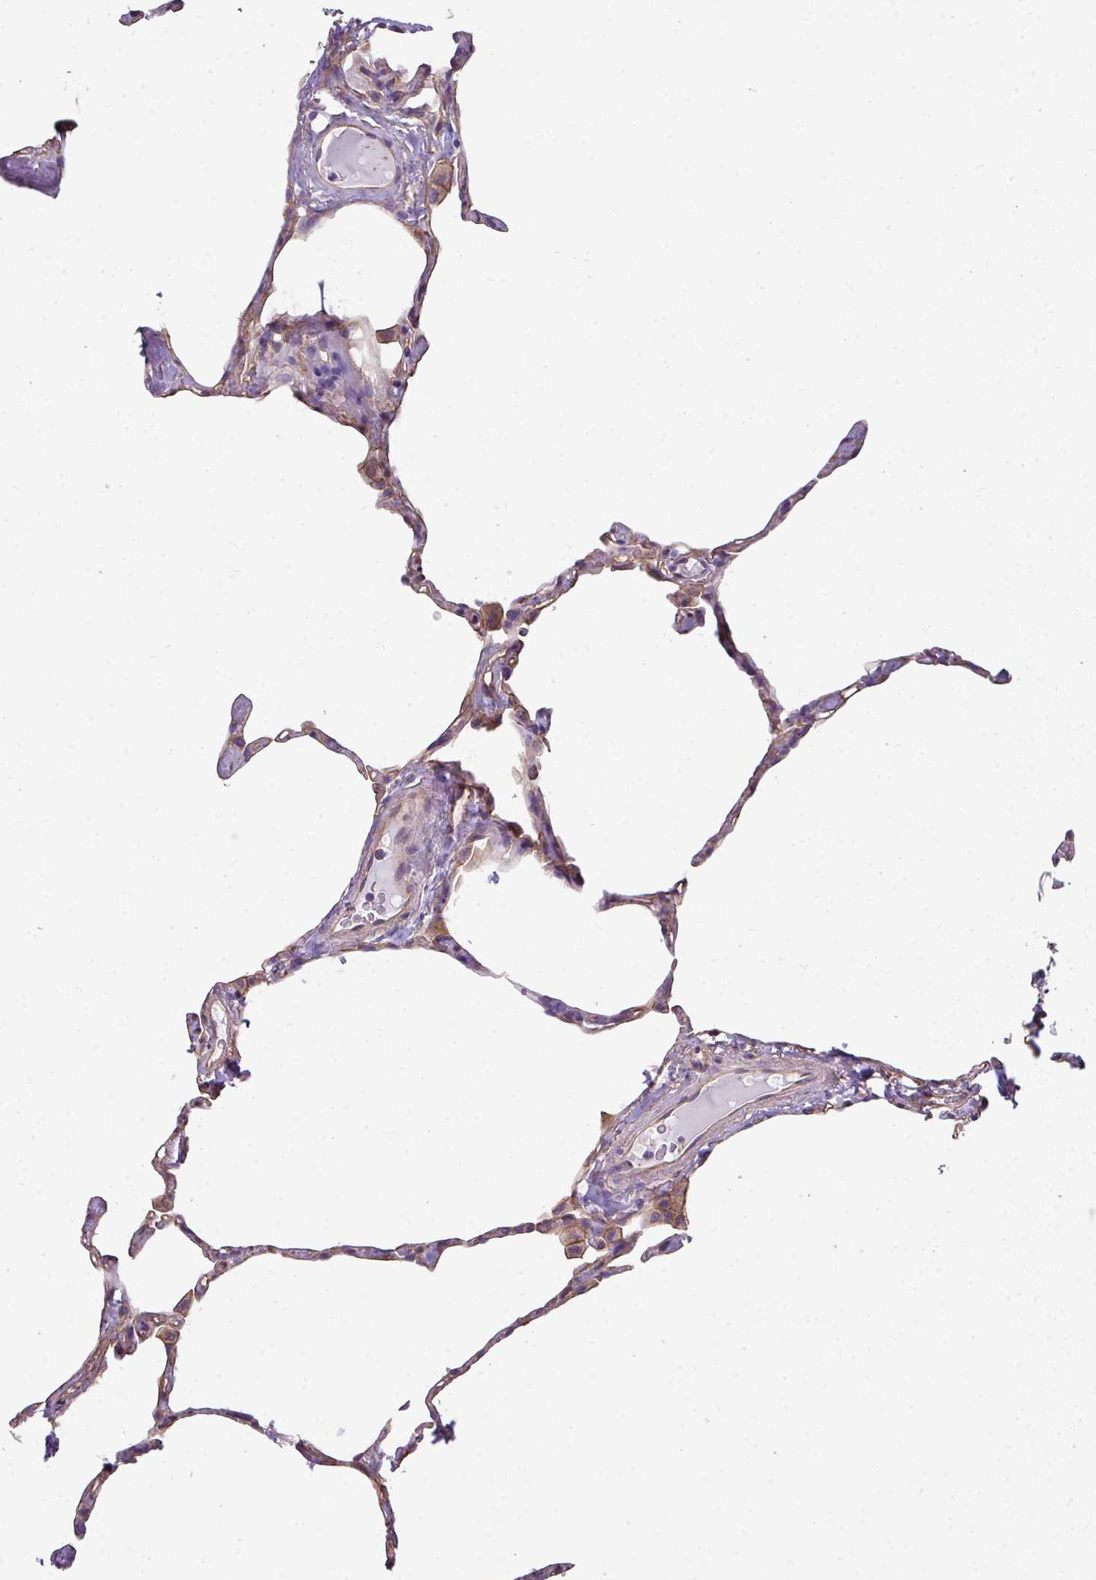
{"staining": {"intensity": "weak", "quantity": "<25%", "location": "cytoplasmic/membranous"}, "tissue": "lung", "cell_type": "Alveolar cells", "image_type": "normal", "snomed": [{"axis": "morphology", "description": "Normal tissue, NOS"}, {"axis": "topography", "description": "Lung"}], "caption": "Immunohistochemical staining of benign lung exhibits no significant expression in alveolar cells. The staining is performed using DAB (3,3'-diaminobenzidine) brown chromogen with nuclei counter-stained in using hematoxylin.", "gene": "PALS2", "patient": {"sex": "male", "age": 65}}